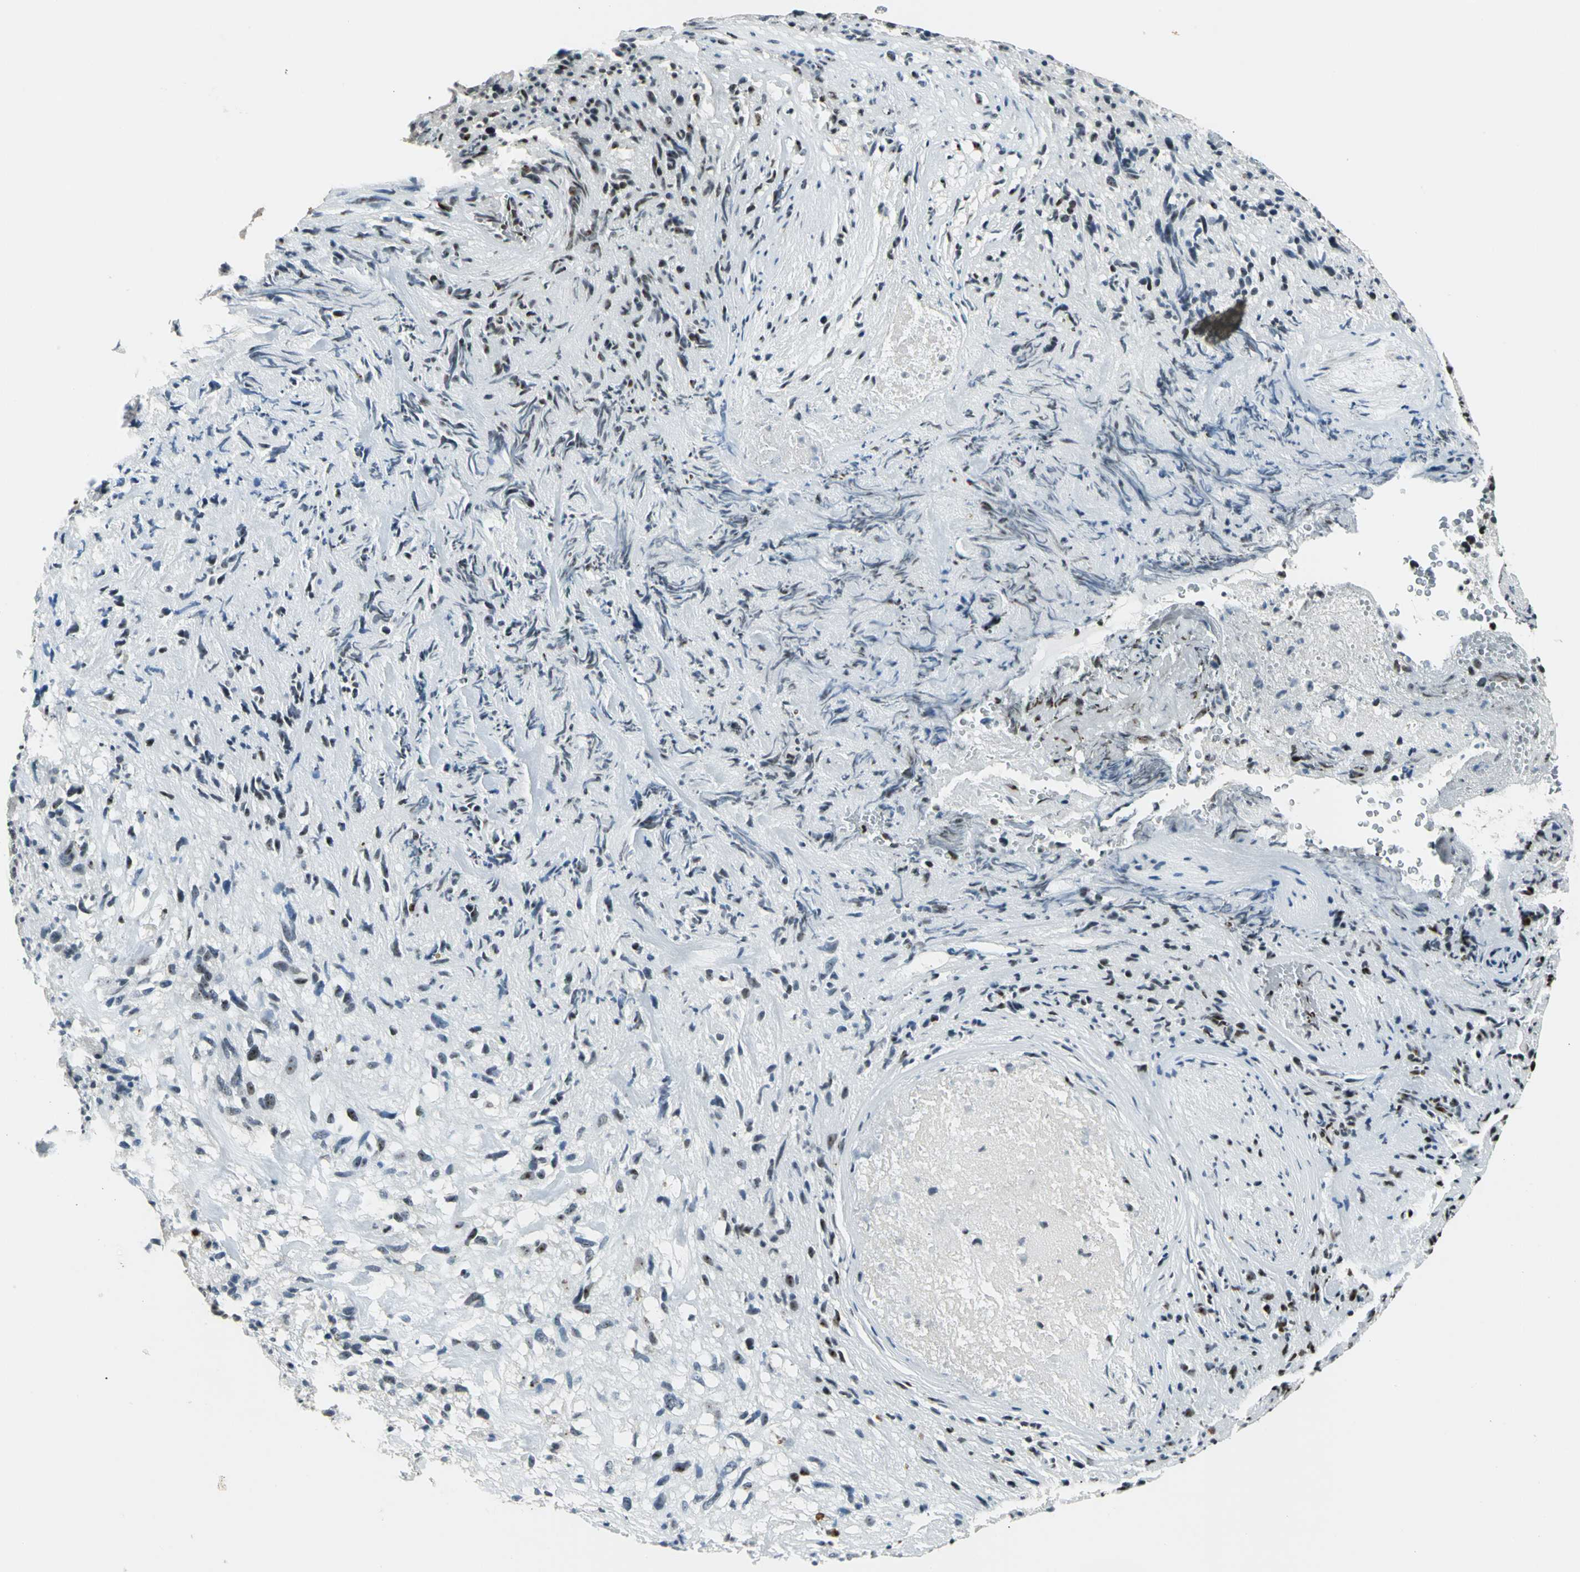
{"staining": {"intensity": "weak", "quantity": "<25%", "location": "nuclear"}, "tissue": "glioma", "cell_type": "Tumor cells", "image_type": "cancer", "snomed": [{"axis": "morphology", "description": "Normal tissue, NOS"}, {"axis": "morphology", "description": "Glioma, malignant, High grade"}, {"axis": "topography", "description": "Cerebral cortex"}], "caption": "Immunohistochemistry micrograph of human high-grade glioma (malignant) stained for a protein (brown), which reveals no staining in tumor cells.", "gene": "UBTF", "patient": {"sex": "male", "age": 75}}